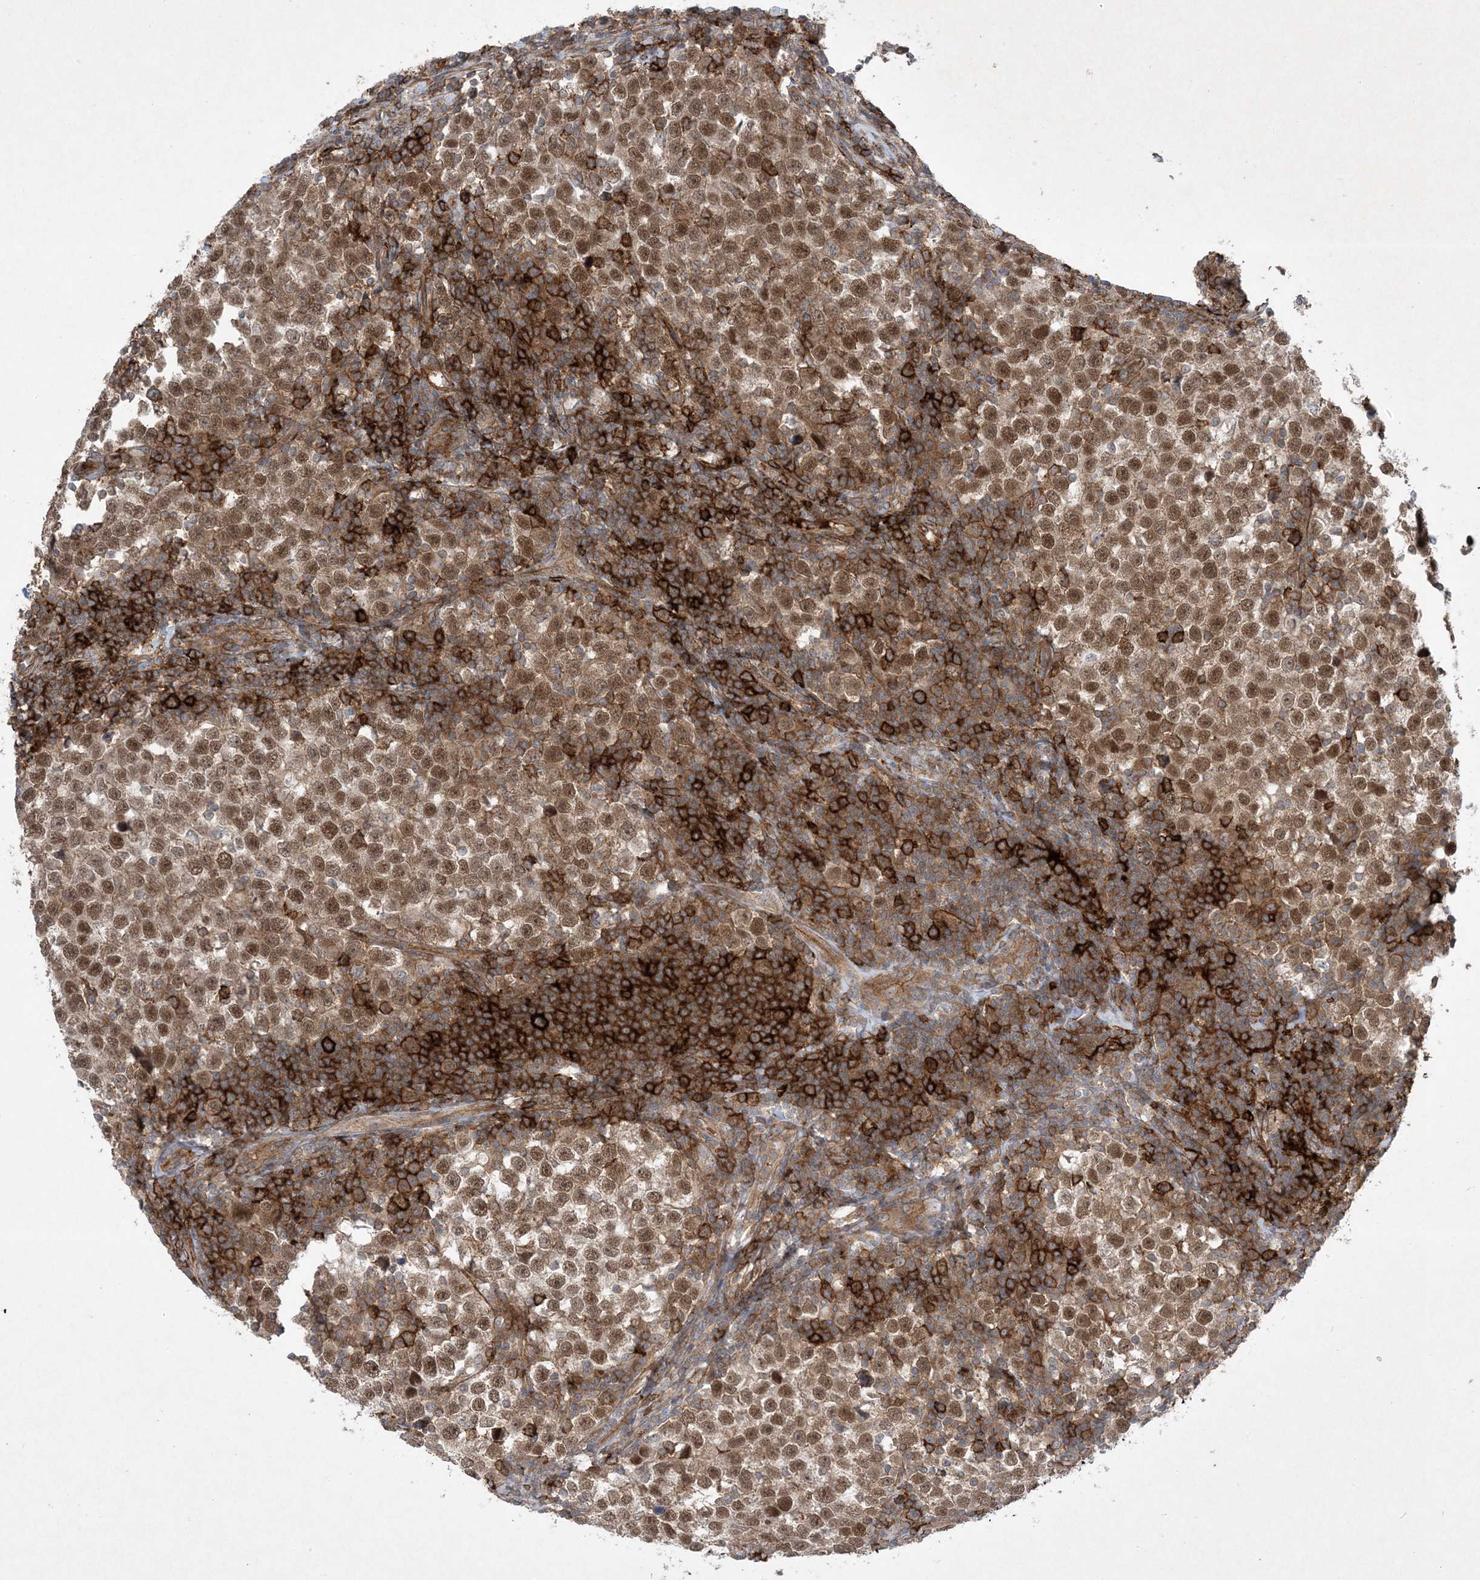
{"staining": {"intensity": "moderate", "quantity": ">75%", "location": "nuclear"}, "tissue": "testis cancer", "cell_type": "Tumor cells", "image_type": "cancer", "snomed": [{"axis": "morphology", "description": "Normal tissue, NOS"}, {"axis": "morphology", "description": "Seminoma, NOS"}, {"axis": "topography", "description": "Testis"}], "caption": "There is medium levels of moderate nuclear expression in tumor cells of testis seminoma, as demonstrated by immunohistochemical staining (brown color).", "gene": "STAM2", "patient": {"sex": "male", "age": 43}}